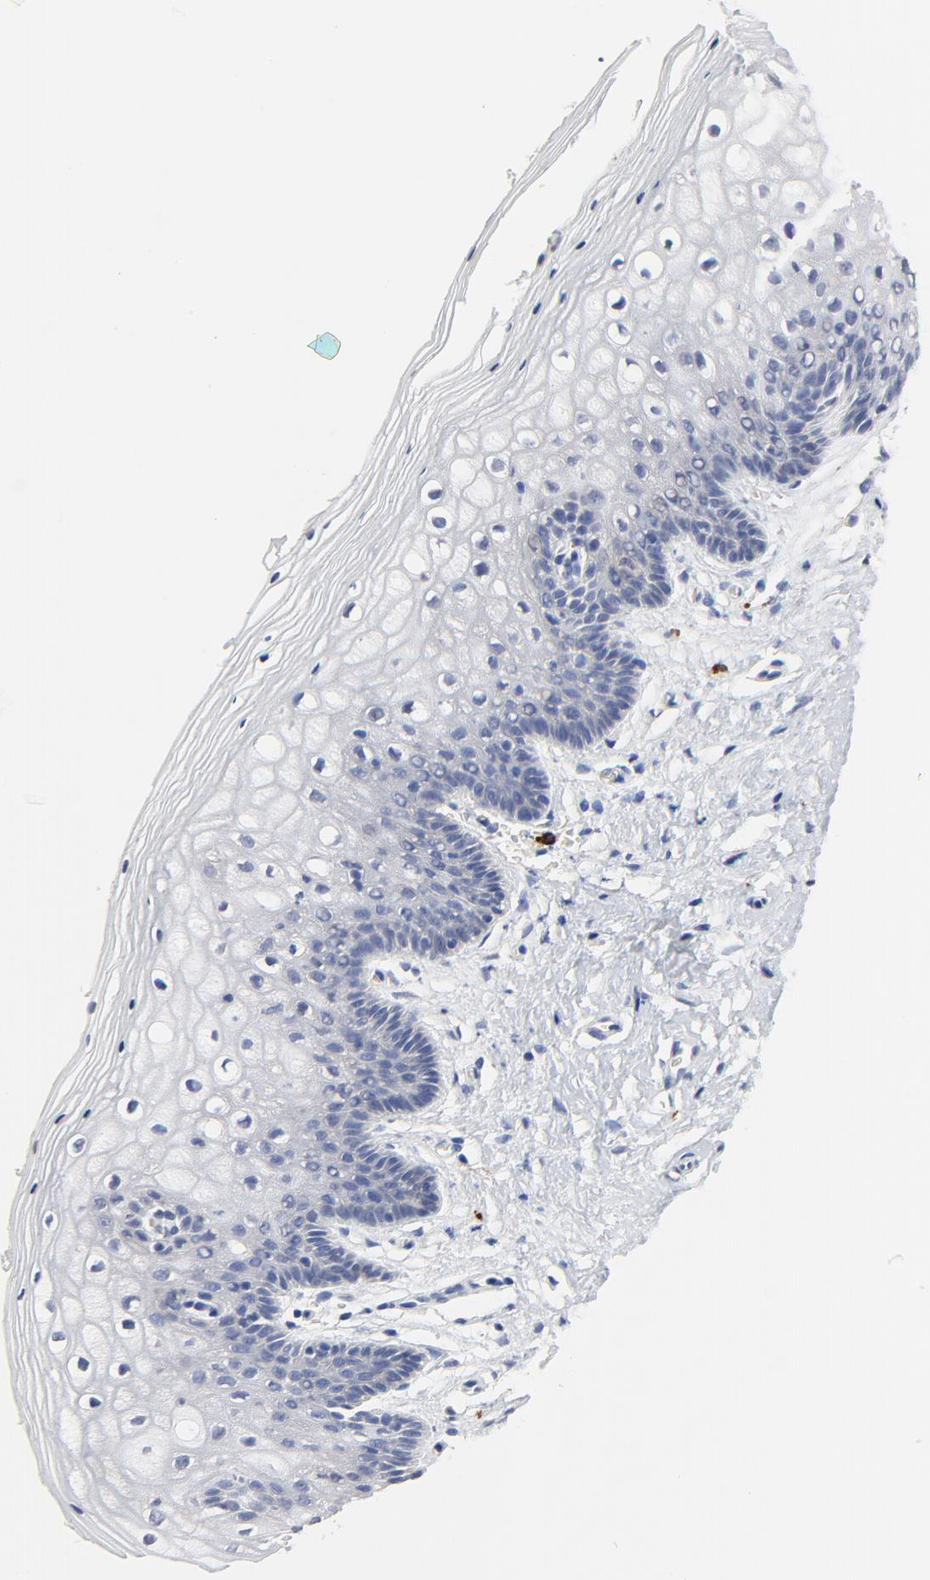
{"staining": {"intensity": "negative", "quantity": "none", "location": "none"}, "tissue": "vagina", "cell_type": "Squamous epithelial cells", "image_type": "normal", "snomed": [{"axis": "morphology", "description": "Normal tissue, NOS"}, {"axis": "topography", "description": "Vagina"}], "caption": "There is no significant staining in squamous epithelial cells of vagina.", "gene": "FBXL5", "patient": {"sex": "female", "age": 46}}